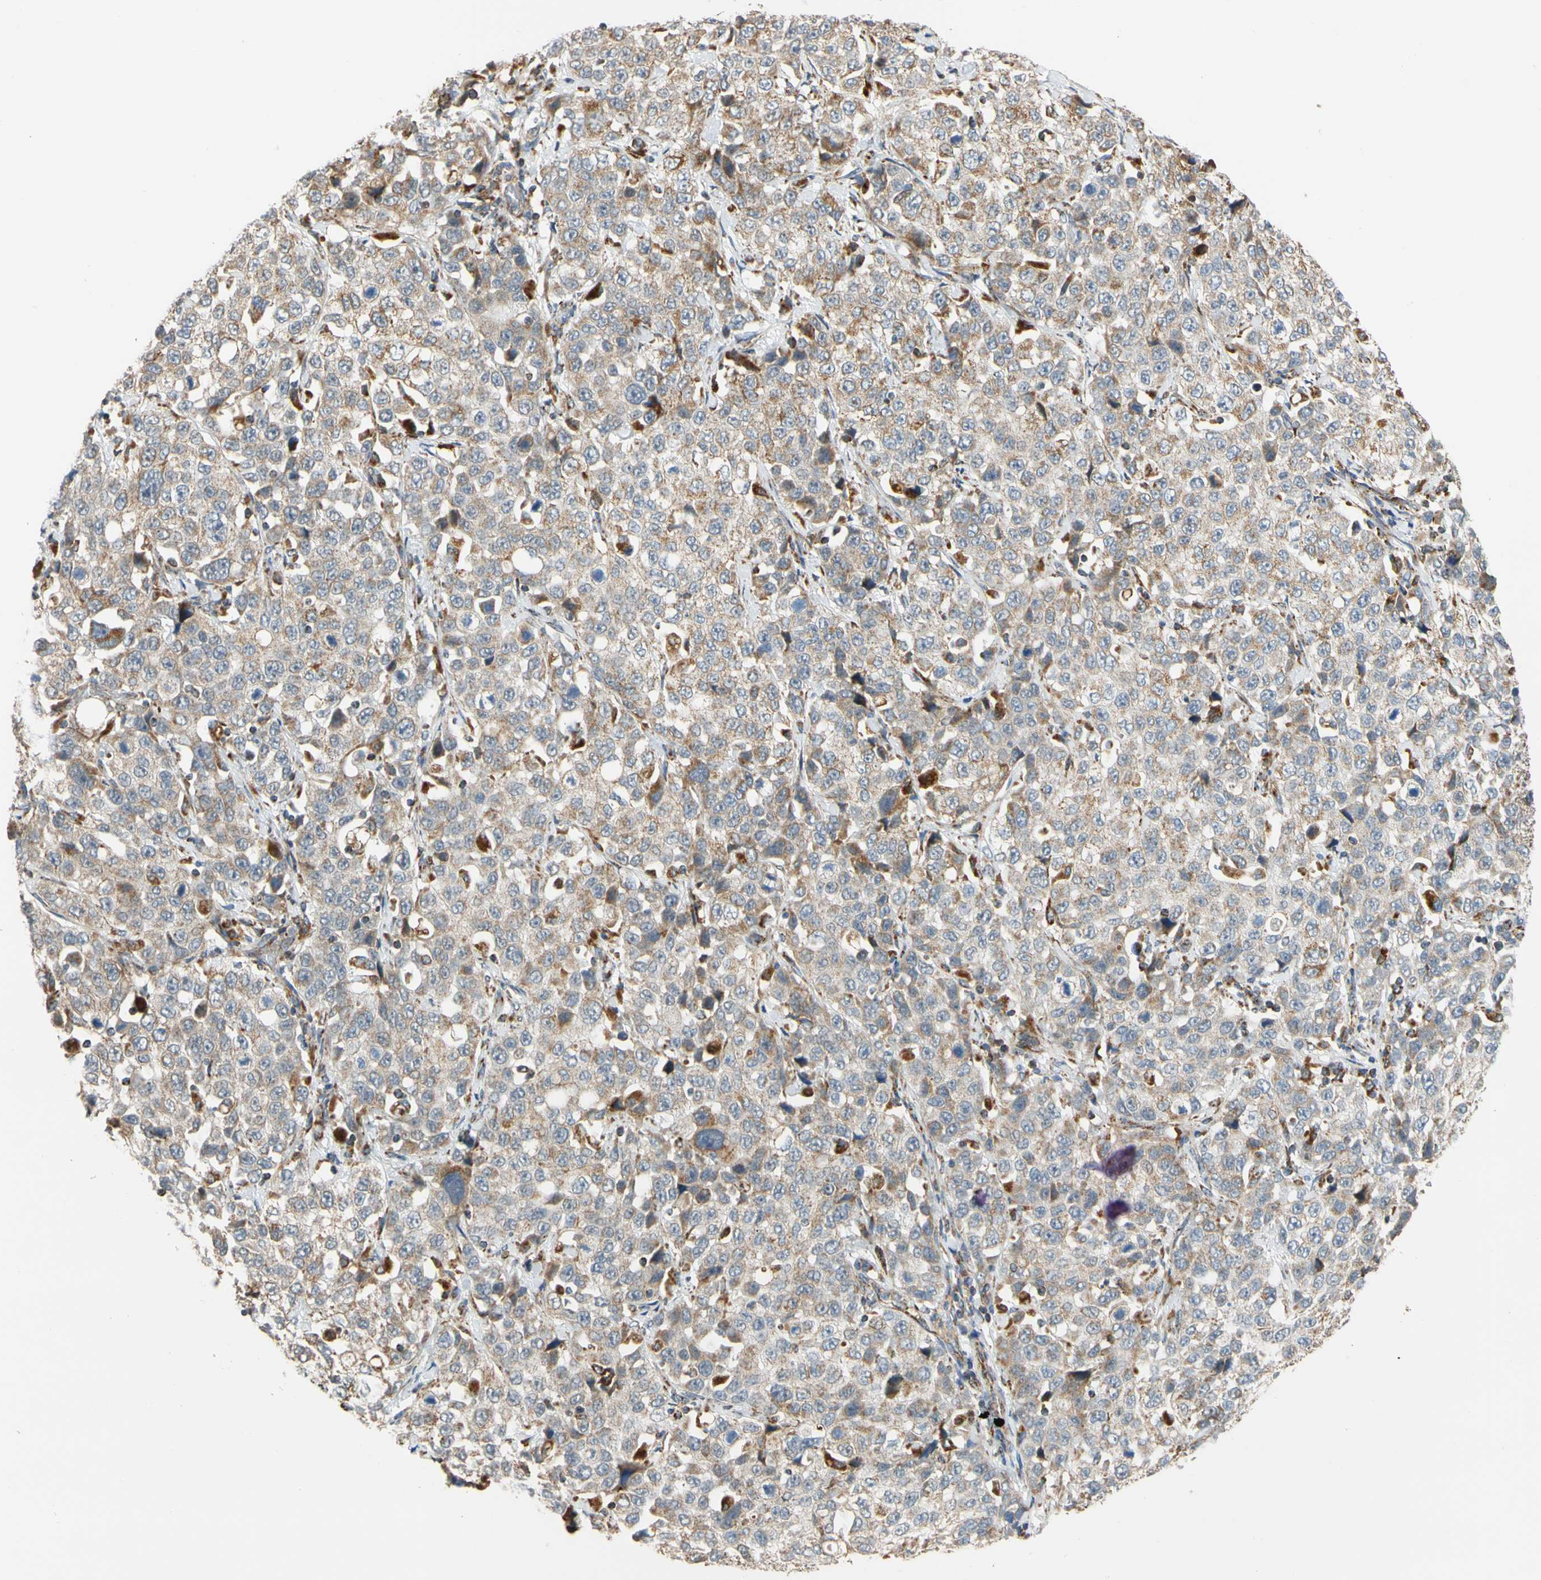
{"staining": {"intensity": "weak", "quantity": "25%-75%", "location": "cytoplasmic/membranous"}, "tissue": "stomach cancer", "cell_type": "Tumor cells", "image_type": "cancer", "snomed": [{"axis": "morphology", "description": "Normal tissue, NOS"}, {"axis": "morphology", "description": "Adenocarcinoma, NOS"}, {"axis": "topography", "description": "Stomach"}], "caption": "Weak cytoplasmic/membranous protein positivity is present in about 25%-75% of tumor cells in stomach cancer (adenocarcinoma).", "gene": "SFXN3", "patient": {"sex": "male", "age": 48}}